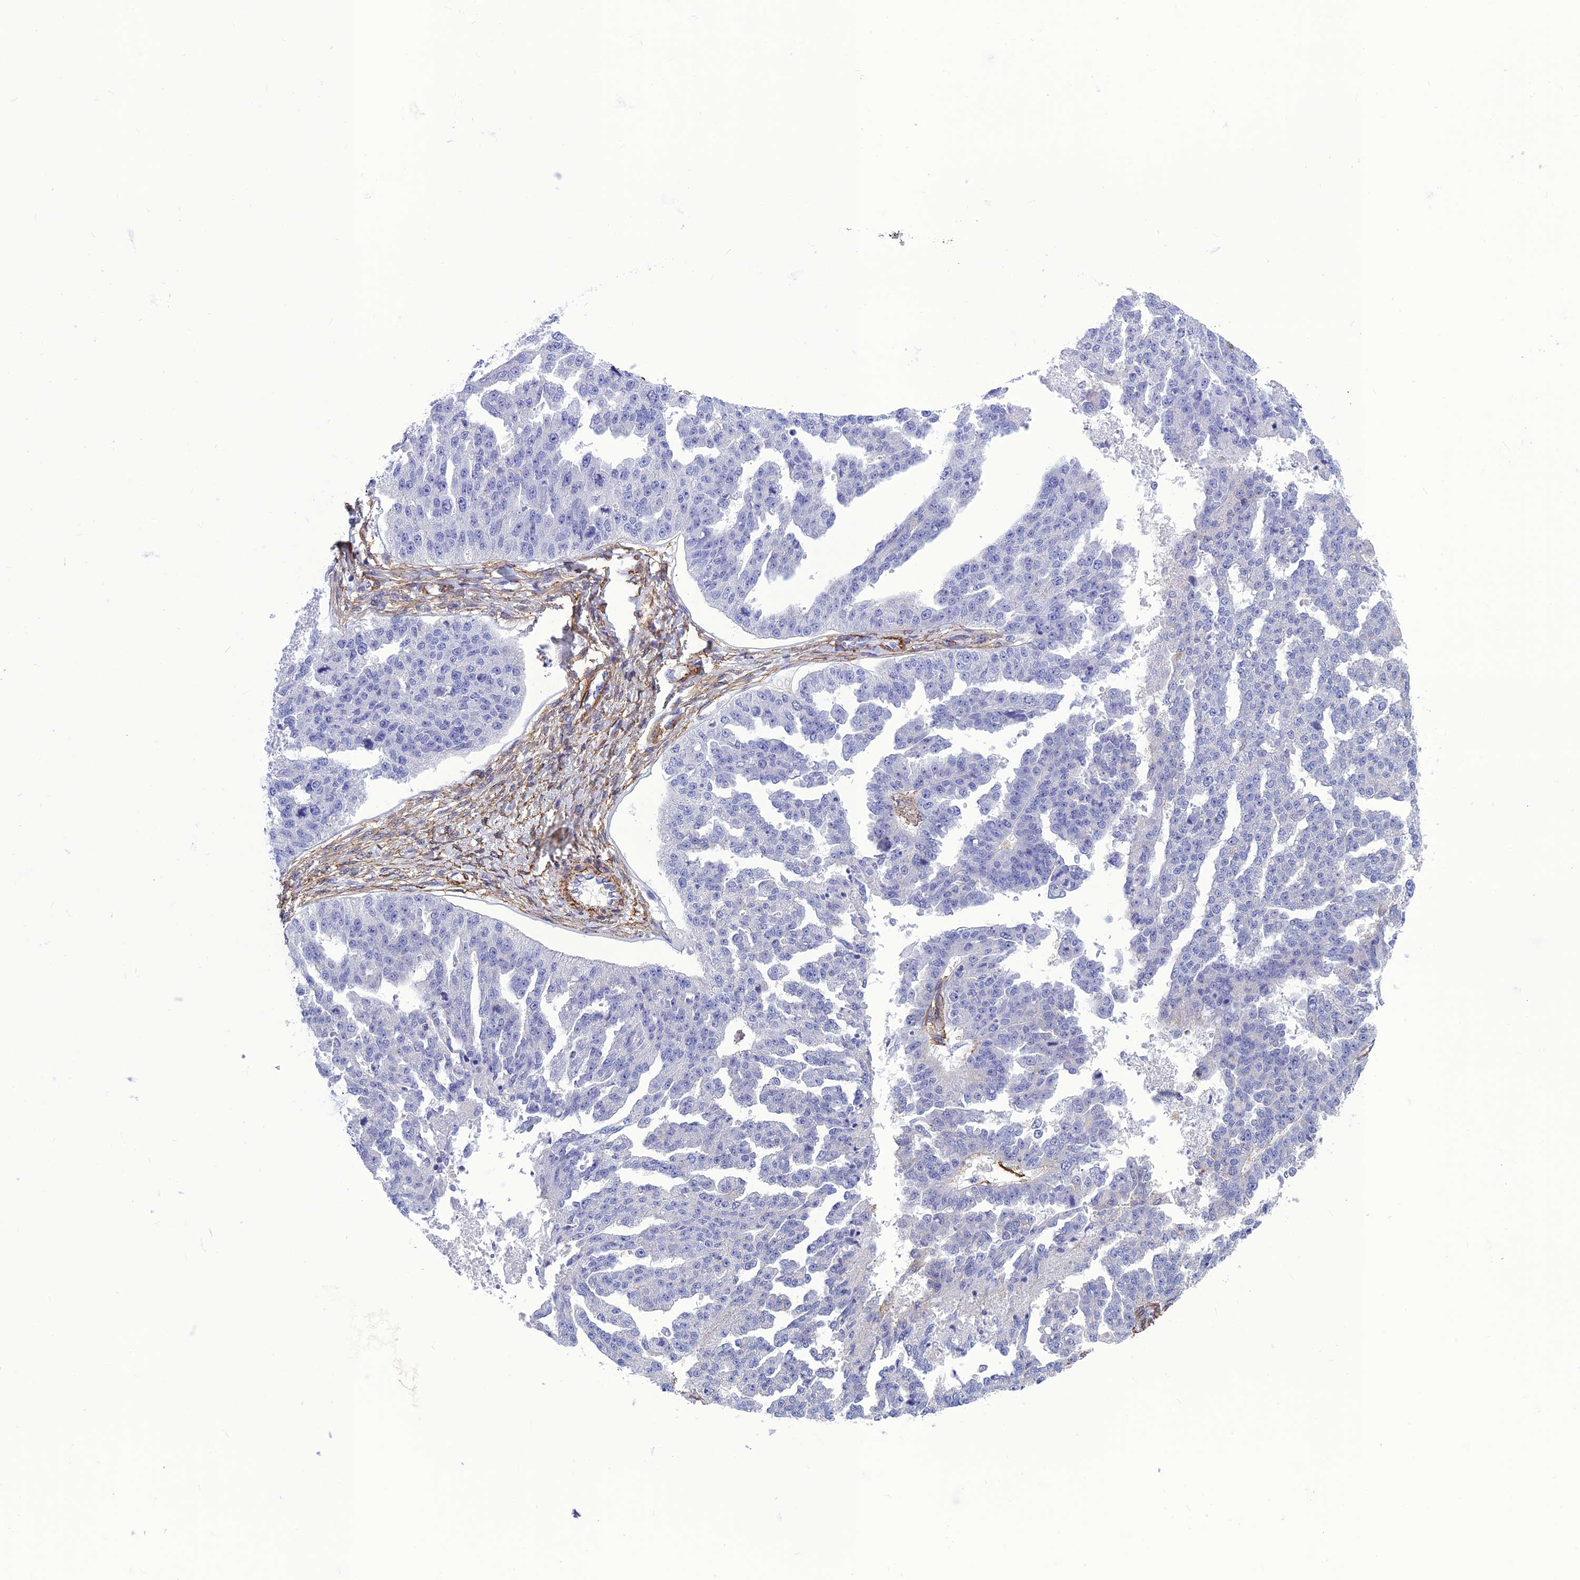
{"staining": {"intensity": "negative", "quantity": "none", "location": "none"}, "tissue": "ovarian cancer", "cell_type": "Tumor cells", "image_type": "cancer", "snomed": [{"axis": "morphology", "description": "Cystadenocarcinoma, serous, NOS"}, {"axis": "topography", "description": "Ovary"}], "caption": "DAB immunohistochemical staining of human ovarian serous cystadenocarcinoma shows no significant staining in tumor cells. The staining is performed using DAB brown chromogen with nuclei counter-stained in using hematoxylin.", "gene": "NKD1", "patient": {"sex": "female", "age": 58}}